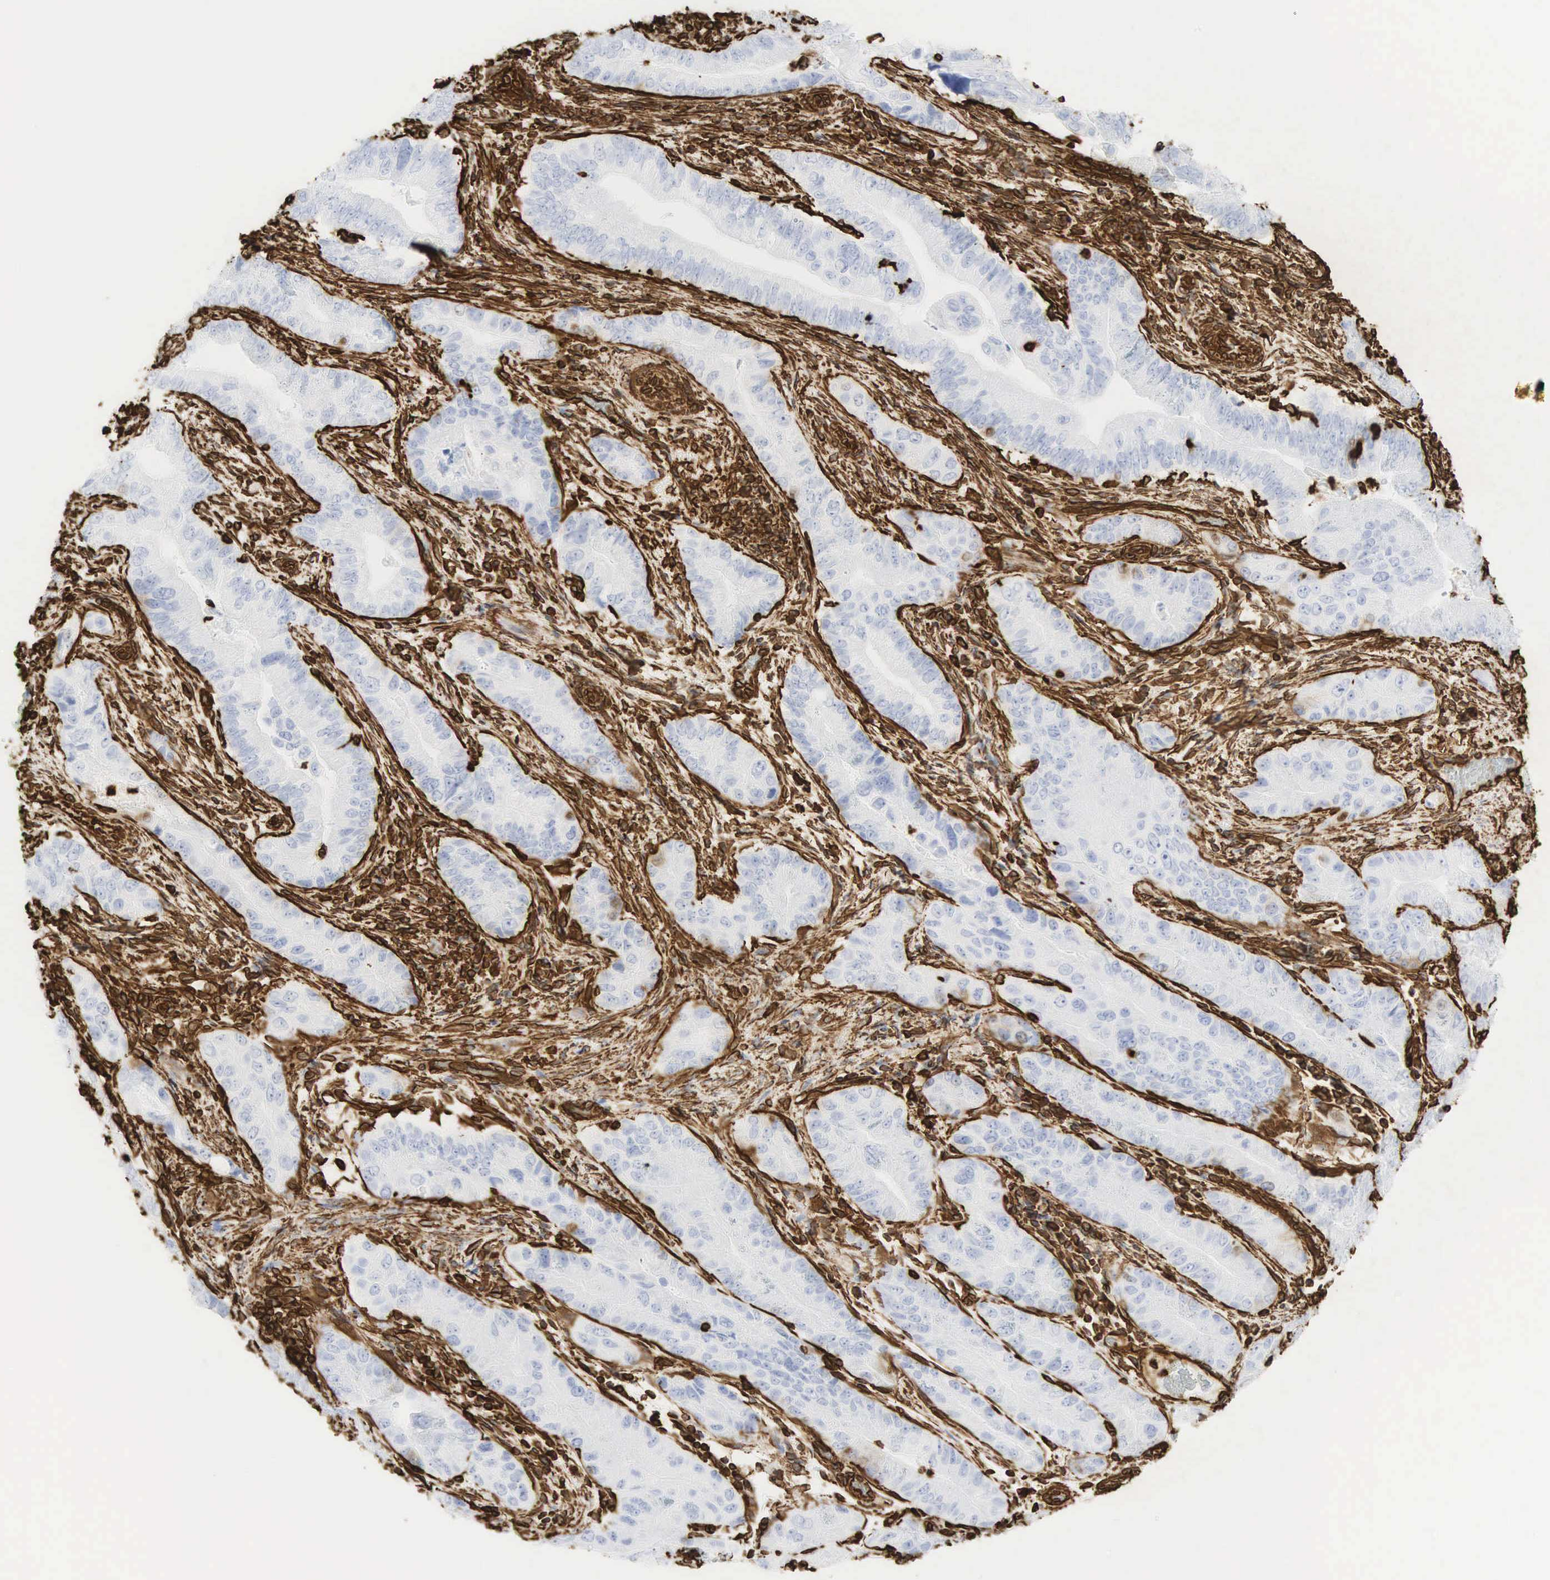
{"staining": {"intensity": "strong", "quantity": "<25%", "location": "cytoplasmic/membranous"}, "tissue": "pancreatic cancer", "cell_type": "Tumor cells", "image_type": "cancer", "snomed": [{"axis": "morphology", "description": "Adenocarcinoma, NOS"}, {"axis": "topography", "description": "Pancreas"}, {"axis": "topography", "description": "Stomach, upper"}], "caption": "Pancreatic cancer (adenocarcinoma) stained for a protein exhibits strong cytoplasmic/membranous positivity in tumor cells. Nuclei are stained in blue.", "gene": "VIM", "patient": {"sex": "male", "age": 77}}